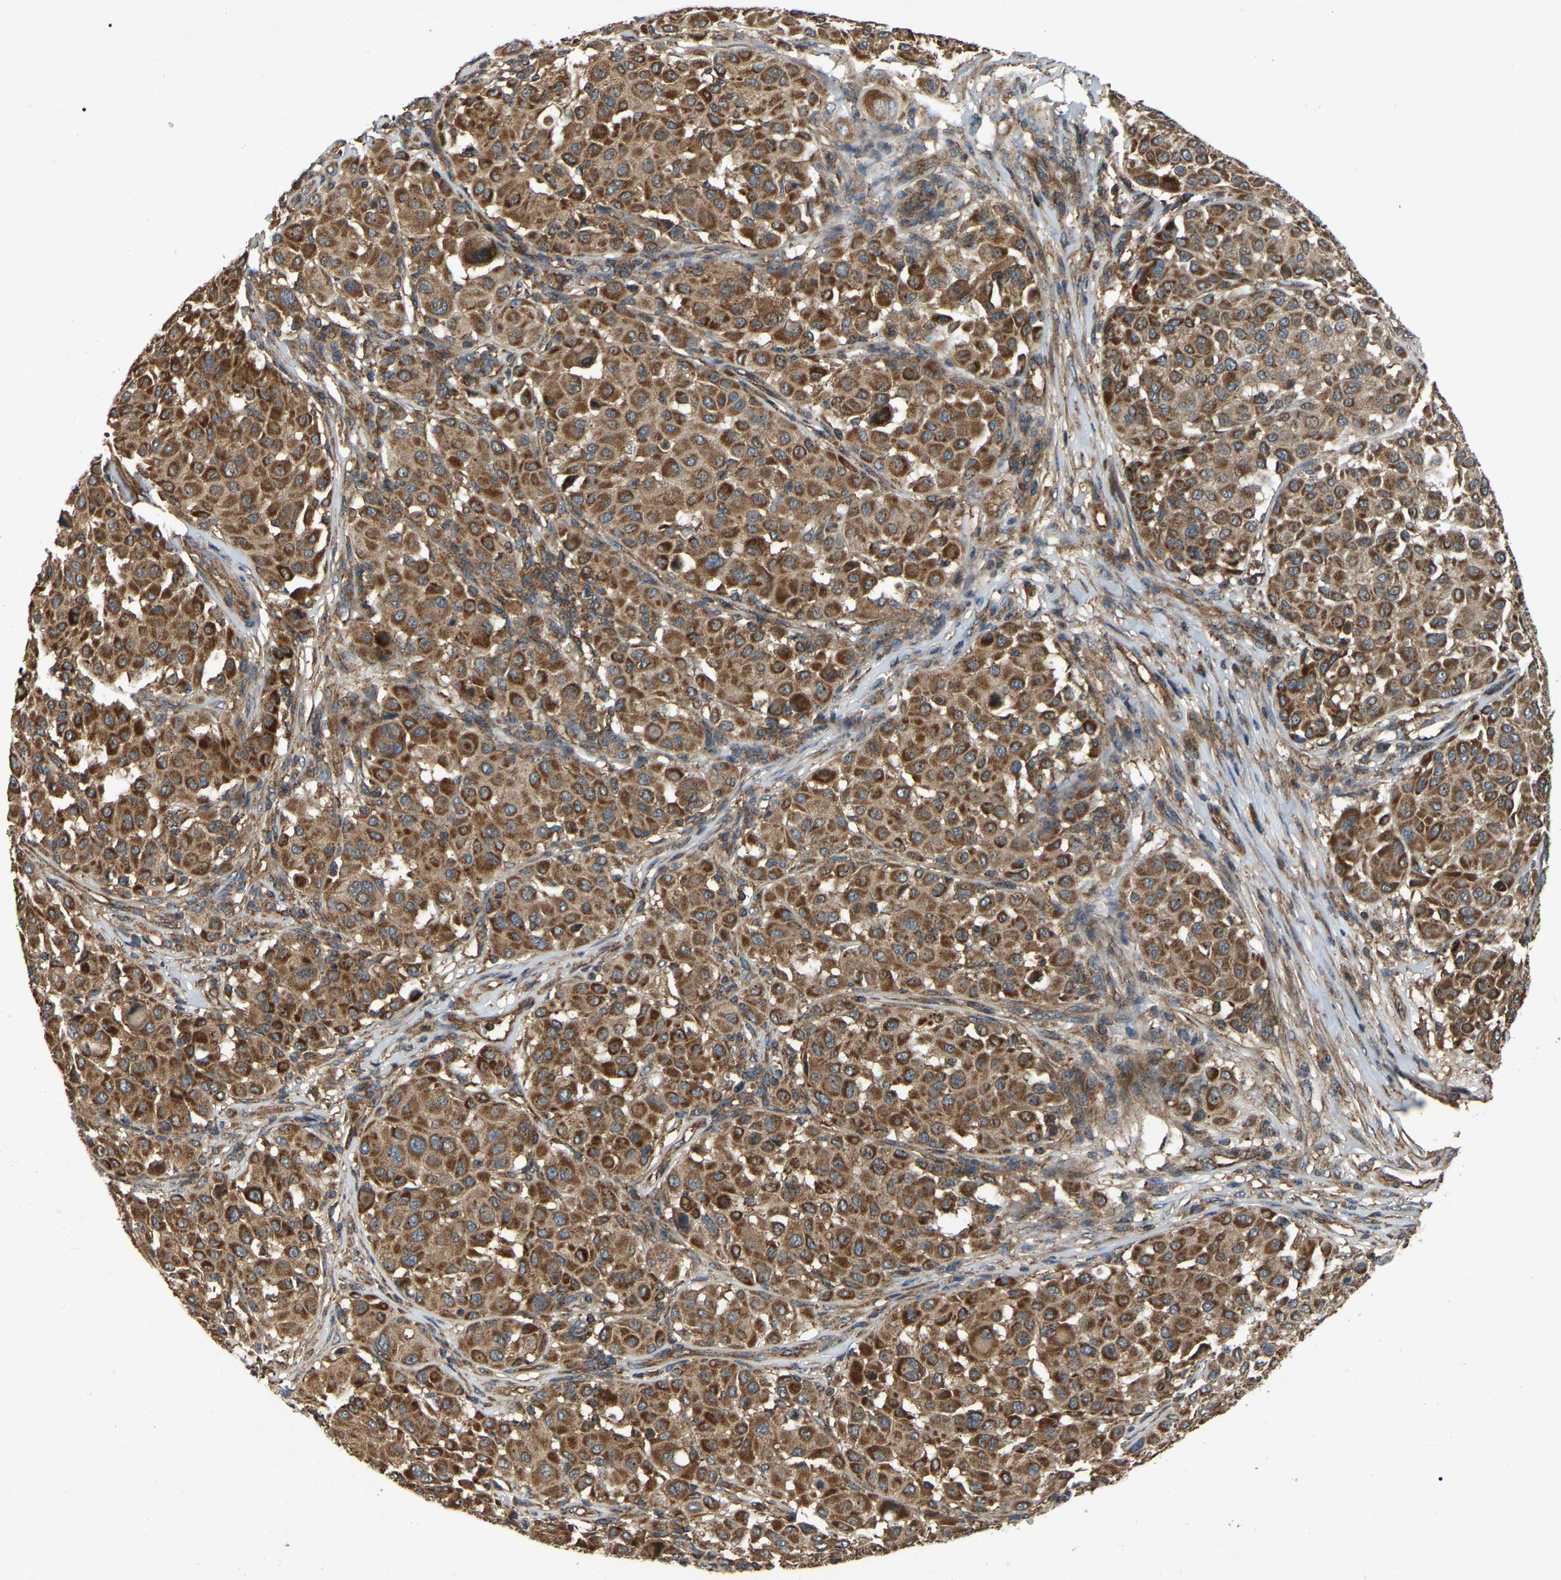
{"staining": {"intensity": "strong", "quantity": ">75%", "location": "cytoplasmic/membranous"}, "tissue": "melanoma", "cell_type": "Tumor cells", "image_type": "cancer", "snomed": [{"axis": "morphology", "description": "Malignant melanoma, Metastatic site"}, {"axis": "topography", "description": "Soft tissue"}], "caption": "Immunohistochemical staining of human malignant melanoma (metastatic site) exhibits strong cytoplasmic/membranous protein expression in about >75% of tumor cells.", "gene": "SAMD9L", "patient": {"sex": "male", "age": 41}}